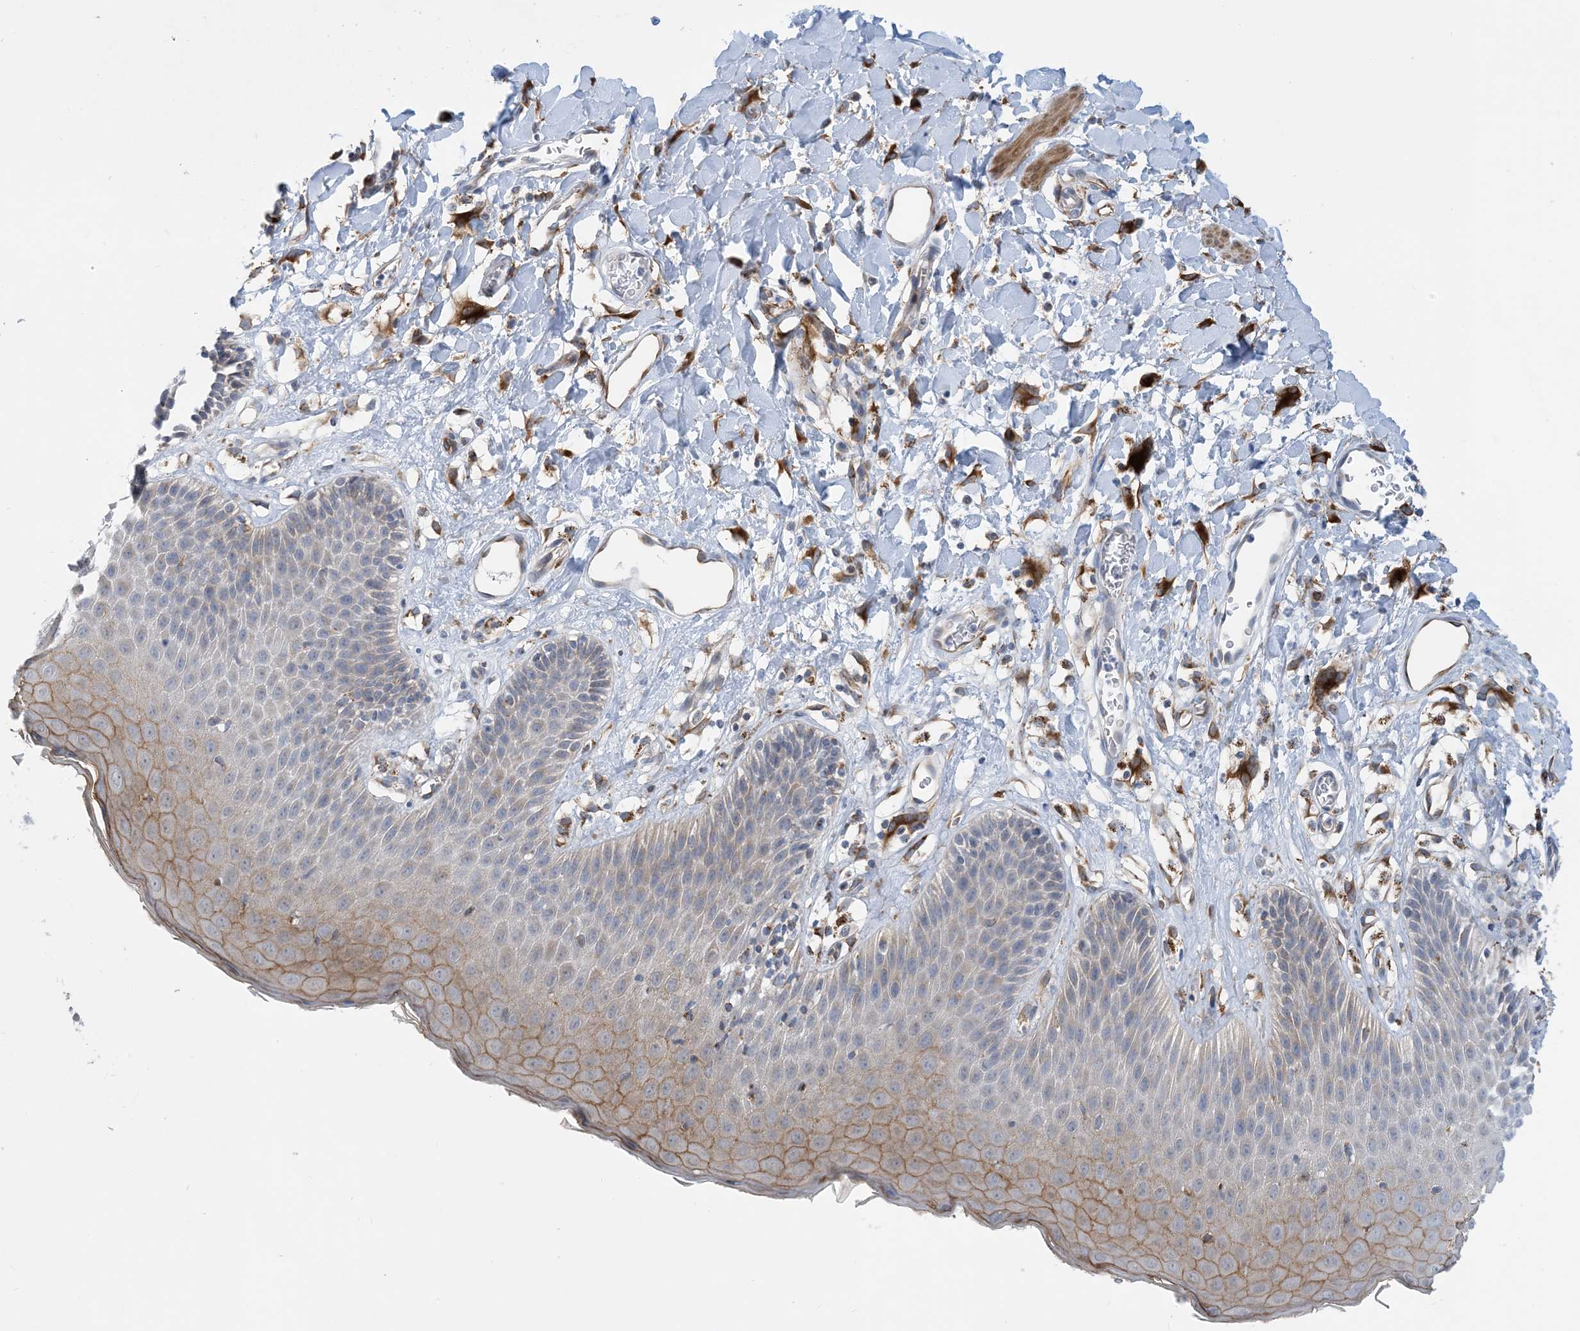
{"staining": {"intensity": "moderate", "quantity": "<25%", "location": "cytoplasmic/membranous"}, "tissue": "skin", "cell_type": "Epidermal cells", "image_type": "normal", "snomed": [{"axis": "morphology", "description": "Normal tissue, NOS"}, {"axis": "topography", "description": "Vulva"}], "caption": "Moderate cytoplasmic/membranous protein staining is seen in approximately <25% of epidermal cells in skin. Immunohistochemistry stains the protein of interest in brown and the nuclei are stained blue.", "gene": "EIF2A", "patient": {"sex": "female", "age": 68}}